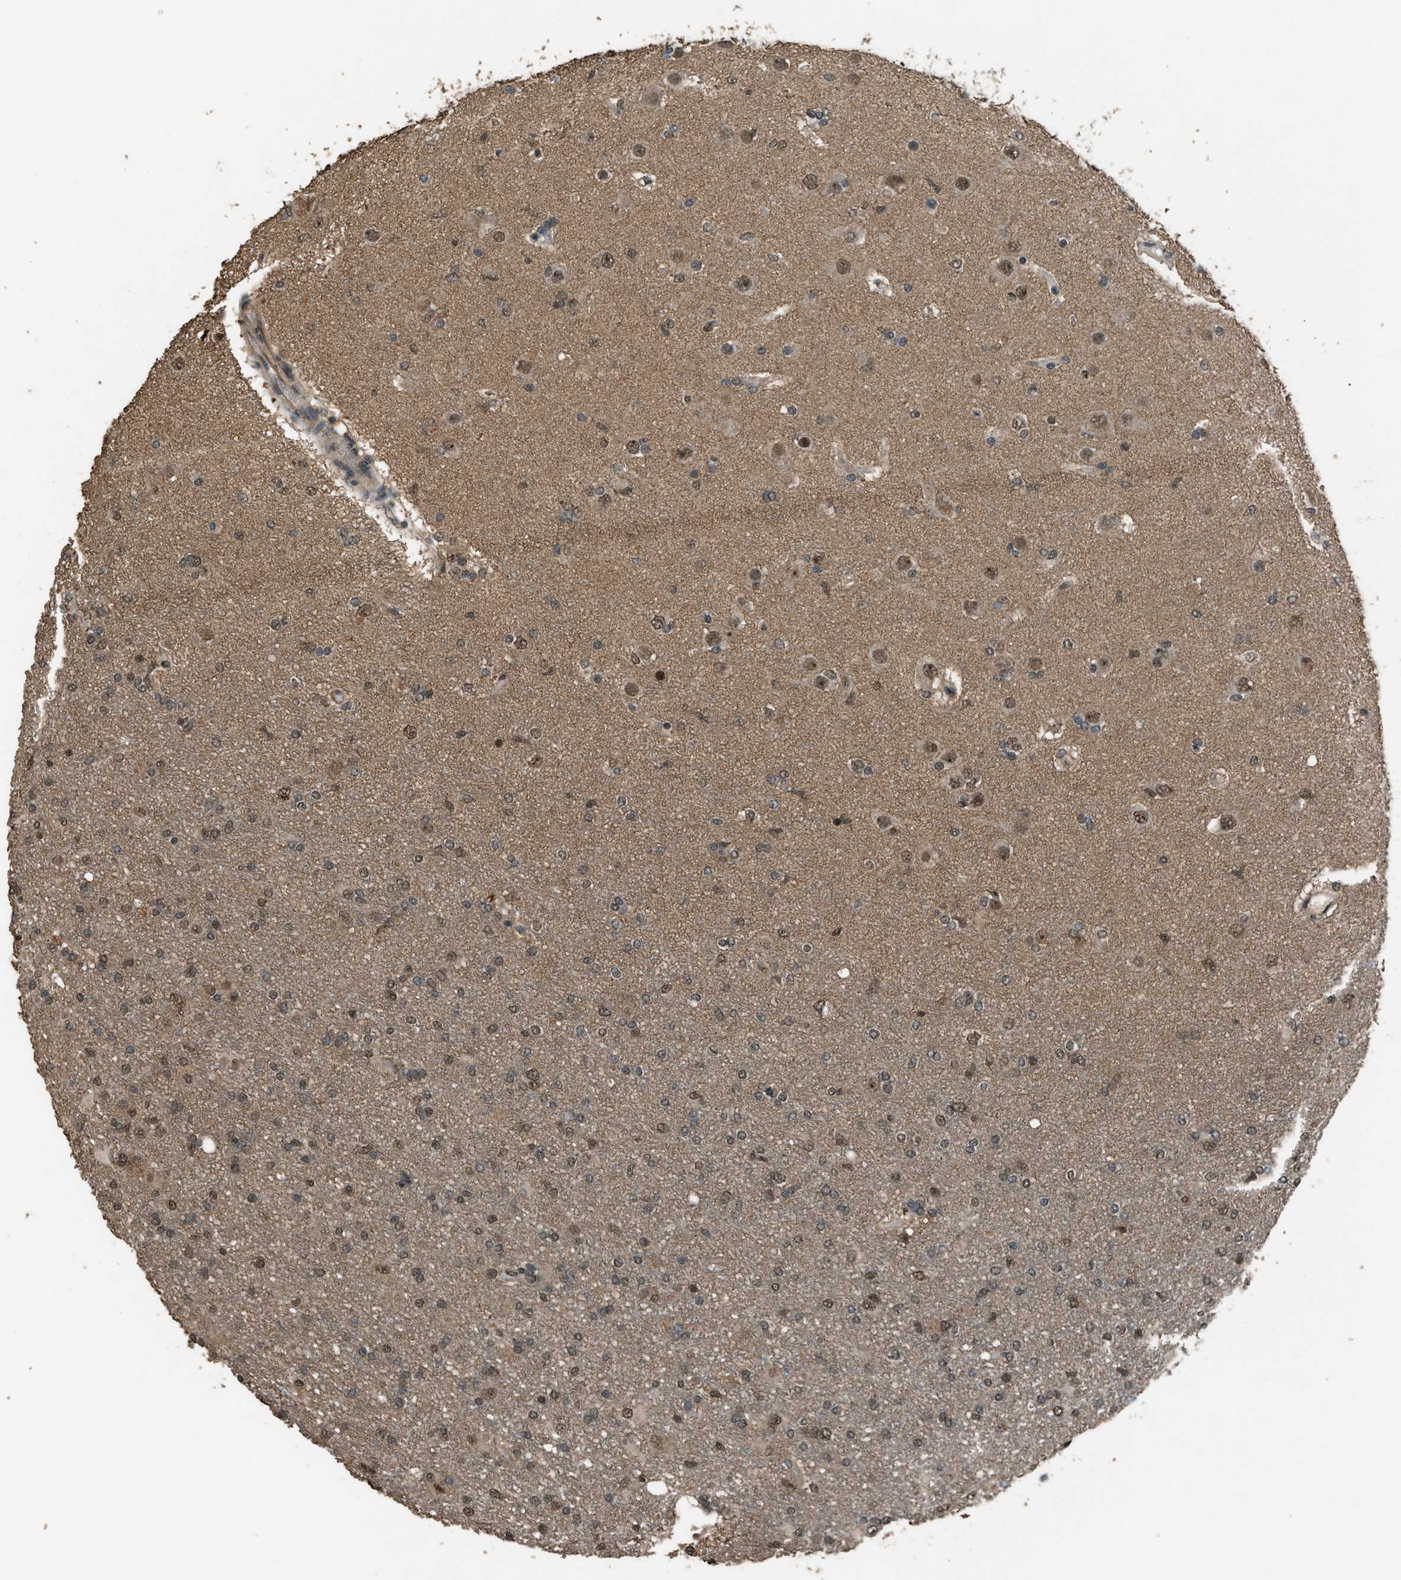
{"staining": {"intensity": "moderate", "quantity": ">75%", "location": "nuclear"}, "tissue": "glioma", "cell_type": "Tumor cells", "image_type": "cancer", "snomed": [{"axis": "morphology", "description": "Glioma, malignant, High grade"}, {"axis": "topography", "description": "Brain"}], "caption": "Protein expression analysis of human malignant glioma (high-grade) reveals moderate nuclear staining in about >75% of tumor cells. (DAB (3,3'-diaminobenzidine) IHC, brown staining for protein, blue staining for nuclei).", "gene": "SERTAD2", "patient": {"sex": "female", "age": 59}}